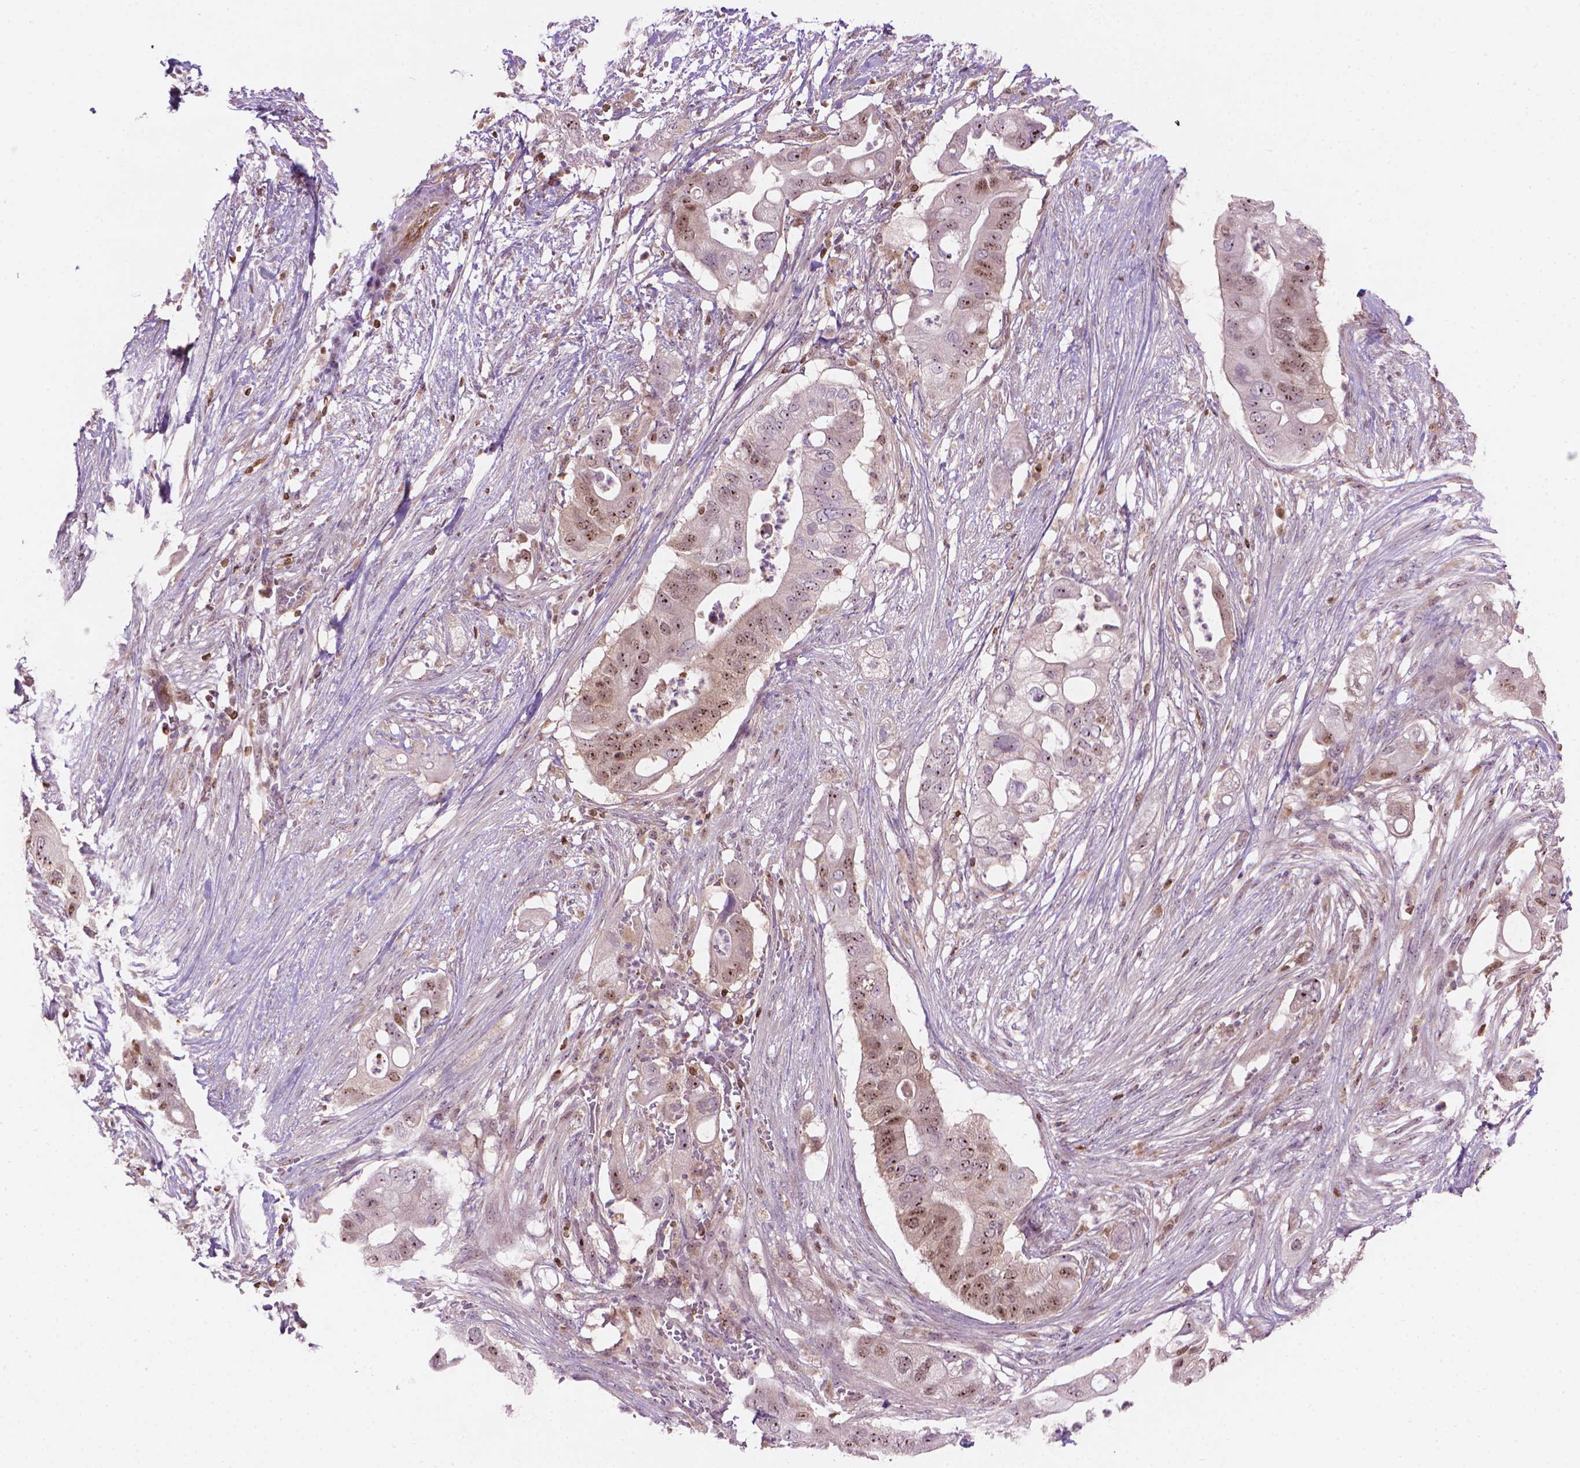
{"staining": {"intensity": "moderate", "quantity": "25%-75%", "location": "nuclear"}, "tissue": "pancreatic cancer", "cell_type": "Tumor cells", "image_type": "cancer", "snomed": [{"axis": "morphology", "description": "Adenocarcinoma, NOS"}, {"axis": "topography", "description": "Pancreas"}], "caption": "Immunohistochemical staining of adenocarcinoma (pancreatic) reveals moderate nuclear protein expression in approximately 25%-75% of tumor cells. Using DAB (brown) and hematoxylin (blue) stains, captured at high magnification using brightfield microscopy.", "gene": "SMC2", "patient": {"sex": "female", "age": 72}}